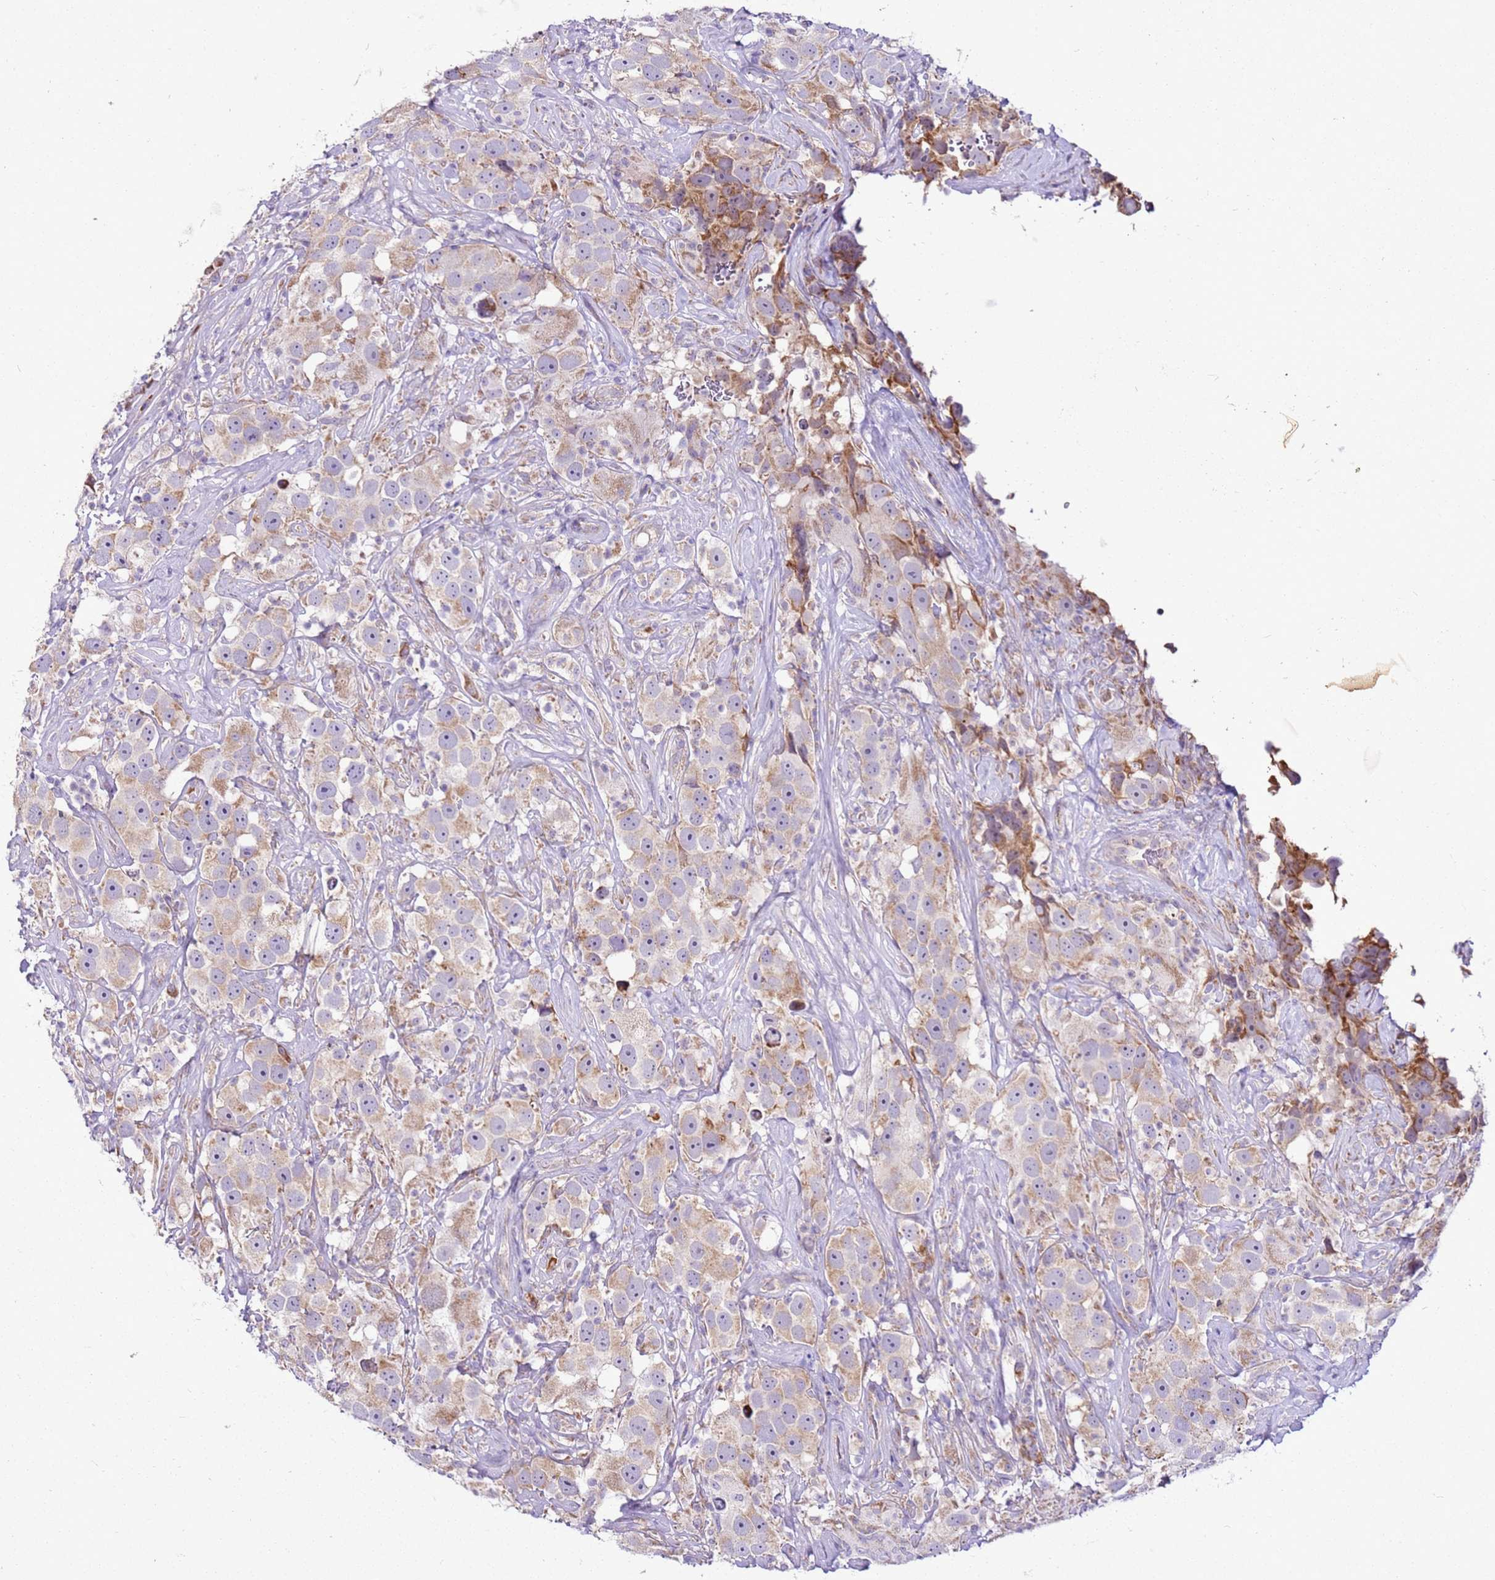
{"staining": {"intensity": "moderate", "quantity": "25%-75%", "location": "cytoplasmic/membranous"}, "tissue": "testis cancer", "cell_type": "Tumor cells", "image_type": "cancer", "snomed": [{"axis": "morphology", "description": "Seminoma, NOS"}, {"axis": "topography", "description": "Testis"}], "caption": "DAB (3,3'-diaminobenzidine) immunohistochemical staining of human testis cancer demonstrates moderate cytoplasmic/membranous protein staining in about 25%-75% of tumor cells.", "gene": "MRPL36", "patient": {"sex": "male", "age": 49}}